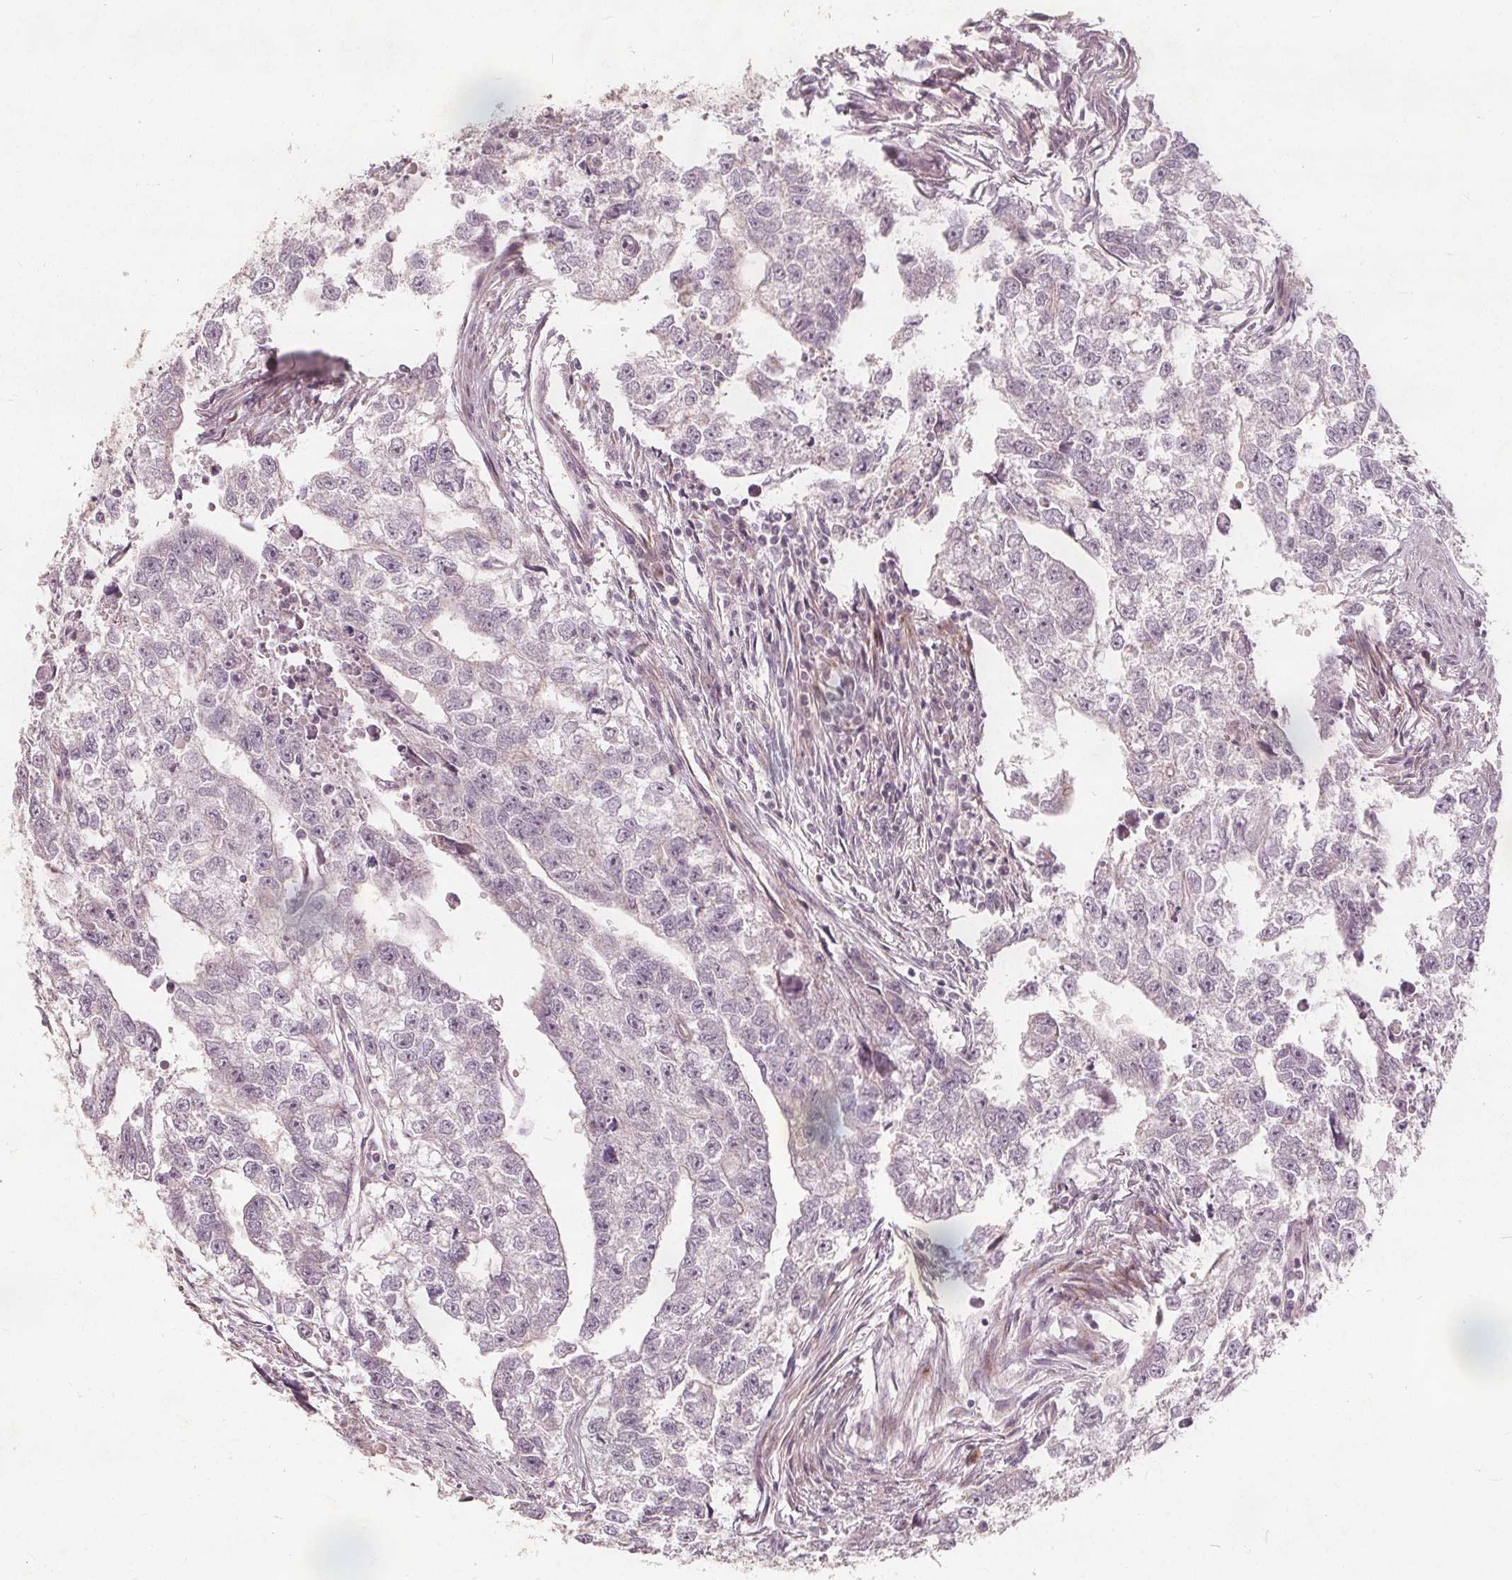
{"staining": {"intensity": "negative", "quantity": "none", "location": "none"}, "tissue": "testis cancer", "cell_type": "Tumor cells", "image_type": "cancer", "snomed": [{"axis": "morphology", "description": "Carcinoma, Embryonal, NOS"}, {"axis": "morphology", "description": "Teratoma, malignant, NOS"}, {"axis": "topography", "description": "Testis"}], "caption": "Tumor cells show no significant expression in embryonal carcinoma (testis). (Immunohistochemistry (ihc), brightfield microscopy, high magnification).", "gene": "PTPRT", "patient": {"sex": "male", "age": 44}}